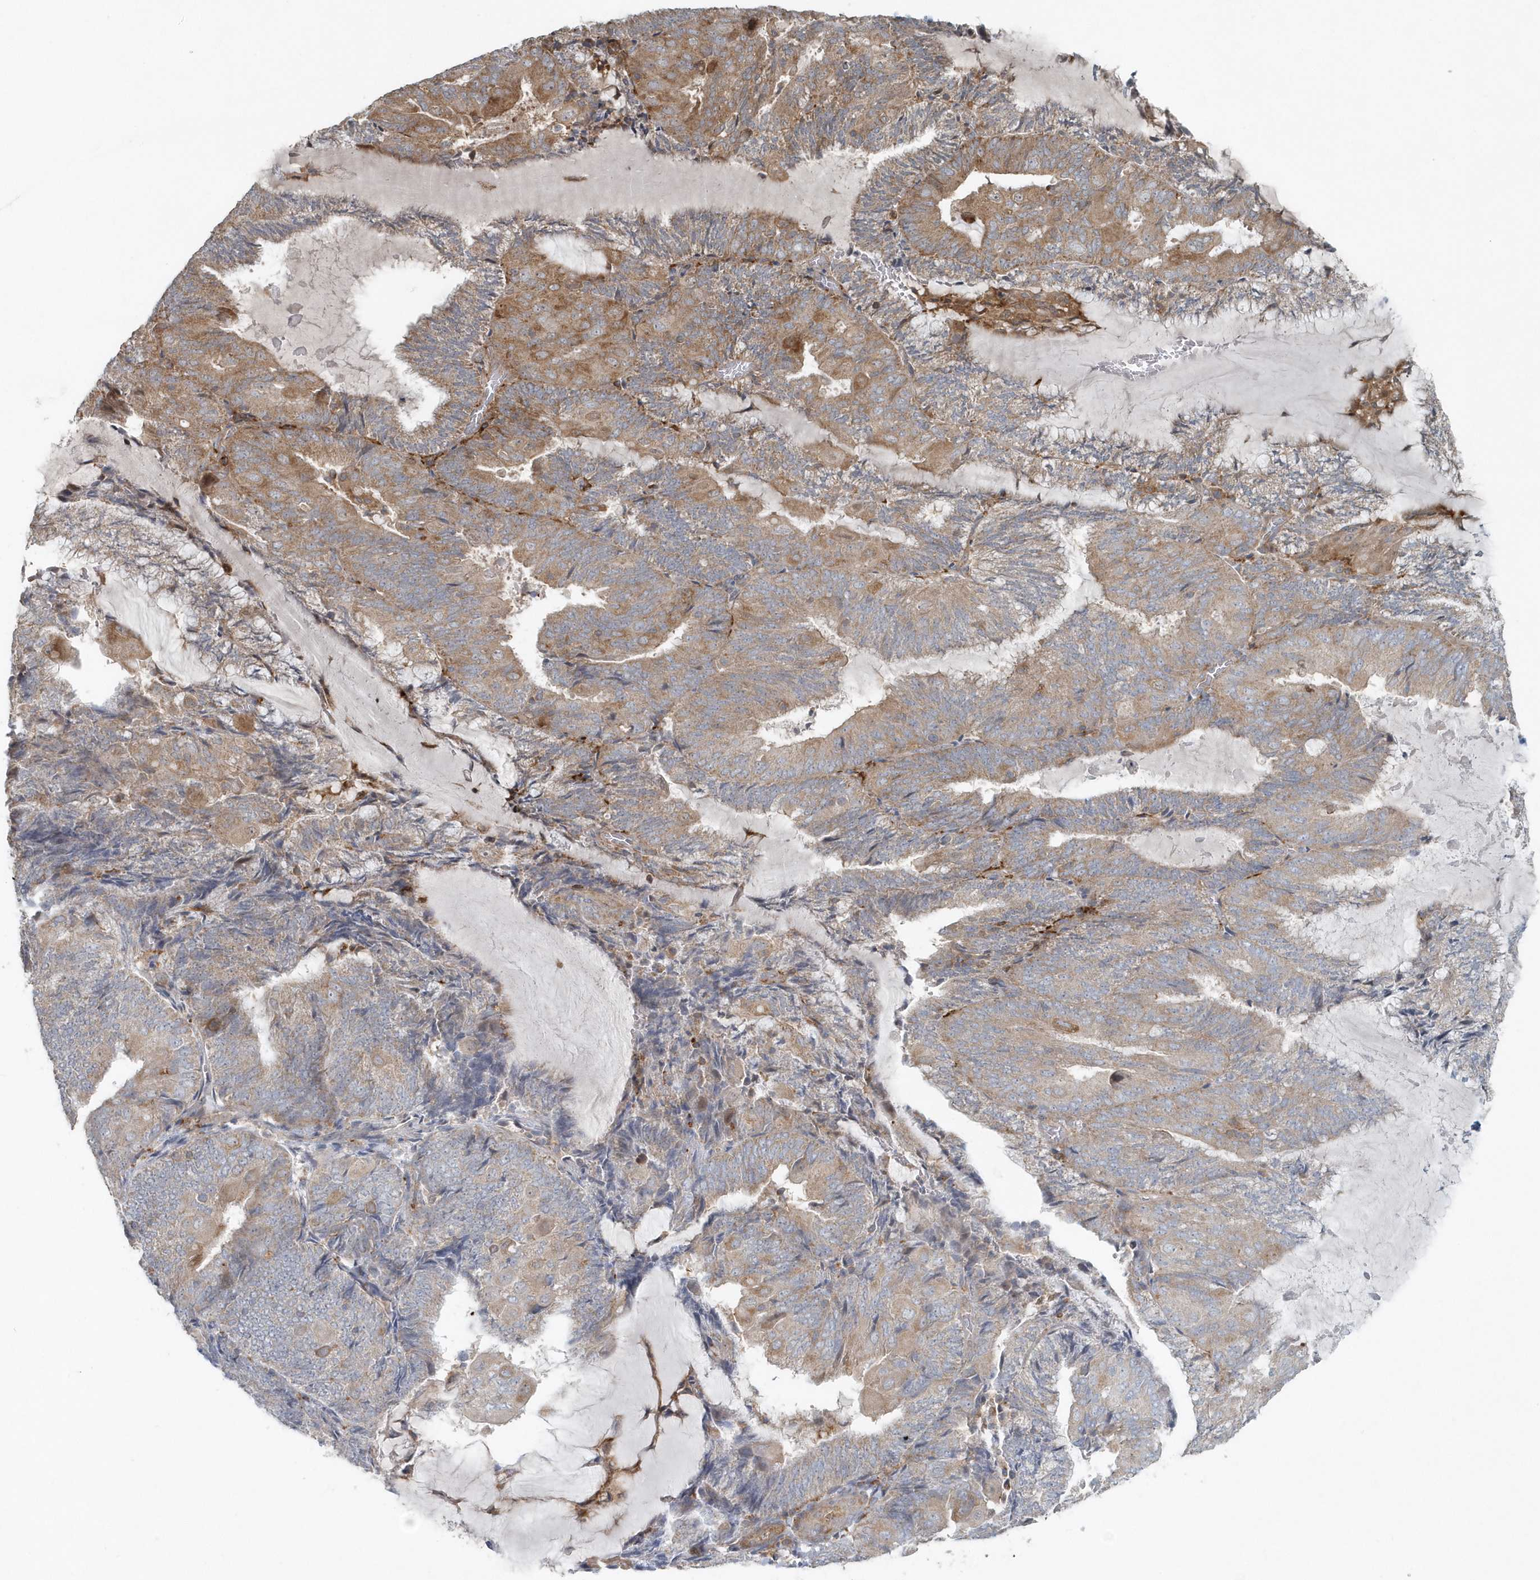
{"staining": {"intensity": "moderate", "quantity": "25%-75%", "location": "cytoplasmic/membranous"}, "tissue": "endometrial cancer", "cell_type": "Tumor cells", "image_type": "cancer", "snomed": [{"axis": "morphology", "description": "Adenocarcinoma, NOS"}, {"axis": "topography", "description": "Endometrium"}], "caption": "Immunohistochemical staining of endometrial adenocarcinoma demonstrates medium levels of moderate cytoplasmic/membranous protein positivity in approximately 25%-75% of tumor cells.", "gene": "MMUT", "patient": {"sex": "female", "age": 81}}